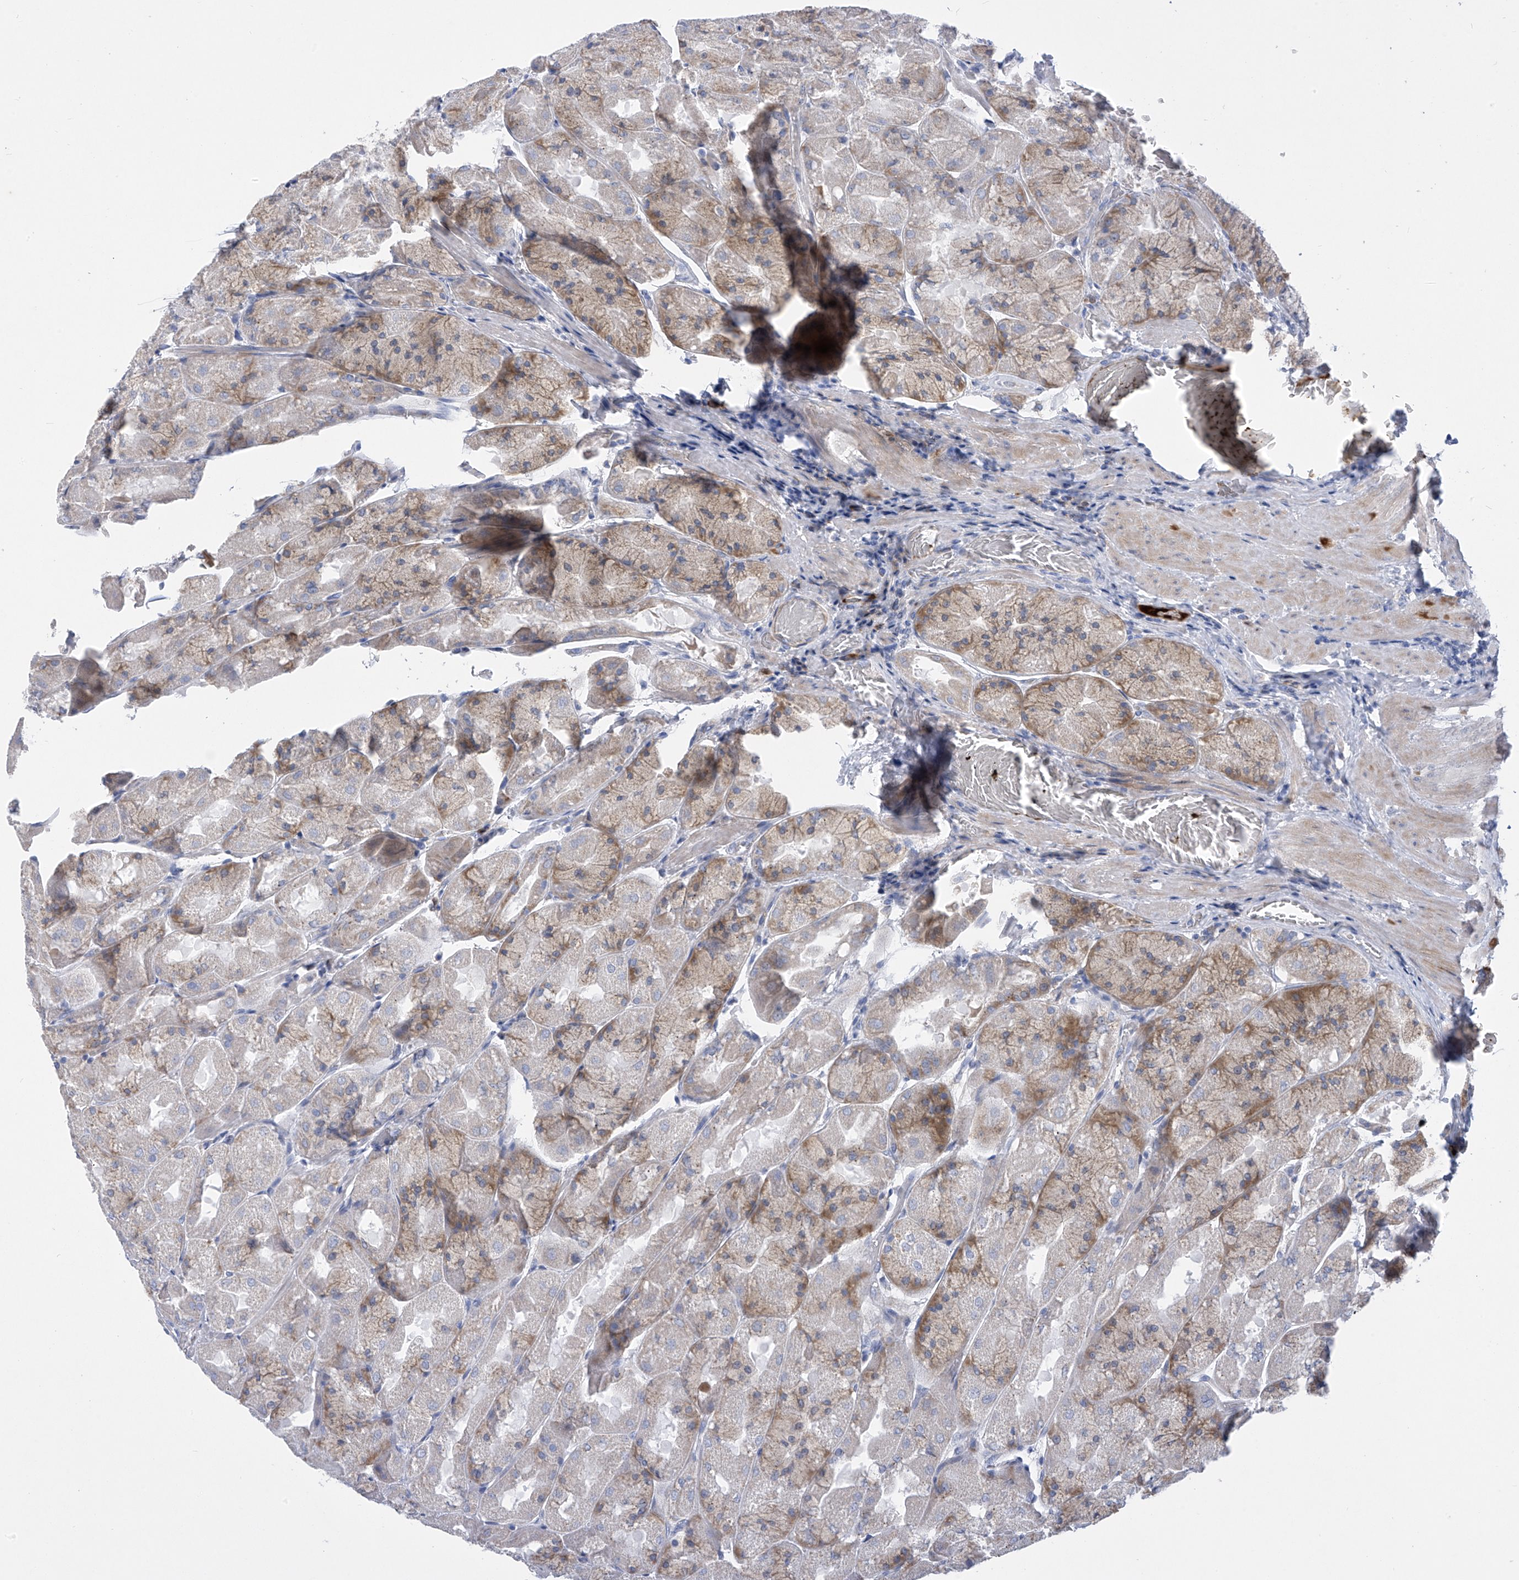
{"staining": {"intensity": "moderate", "quantity": "25%-75%", "location": "cytoplasmic/membranous"}, "tissue": "stomach", "cell_type": "Glandular cells", "image_type": "normal", "snomed": [{"axis": "morphology", "description": "Normal tissue, NOS"}, {"axis": "topography", "description": "Stomach"}], "caption": "Immunohistochemical staining of benign human stomach reveals medium levels of moderate cytoplasmic/membranous staining in about 25%-75% of glandular cells.", "gene": "SLCO4A1", "patient": {"sex": "female", "age": 61}}